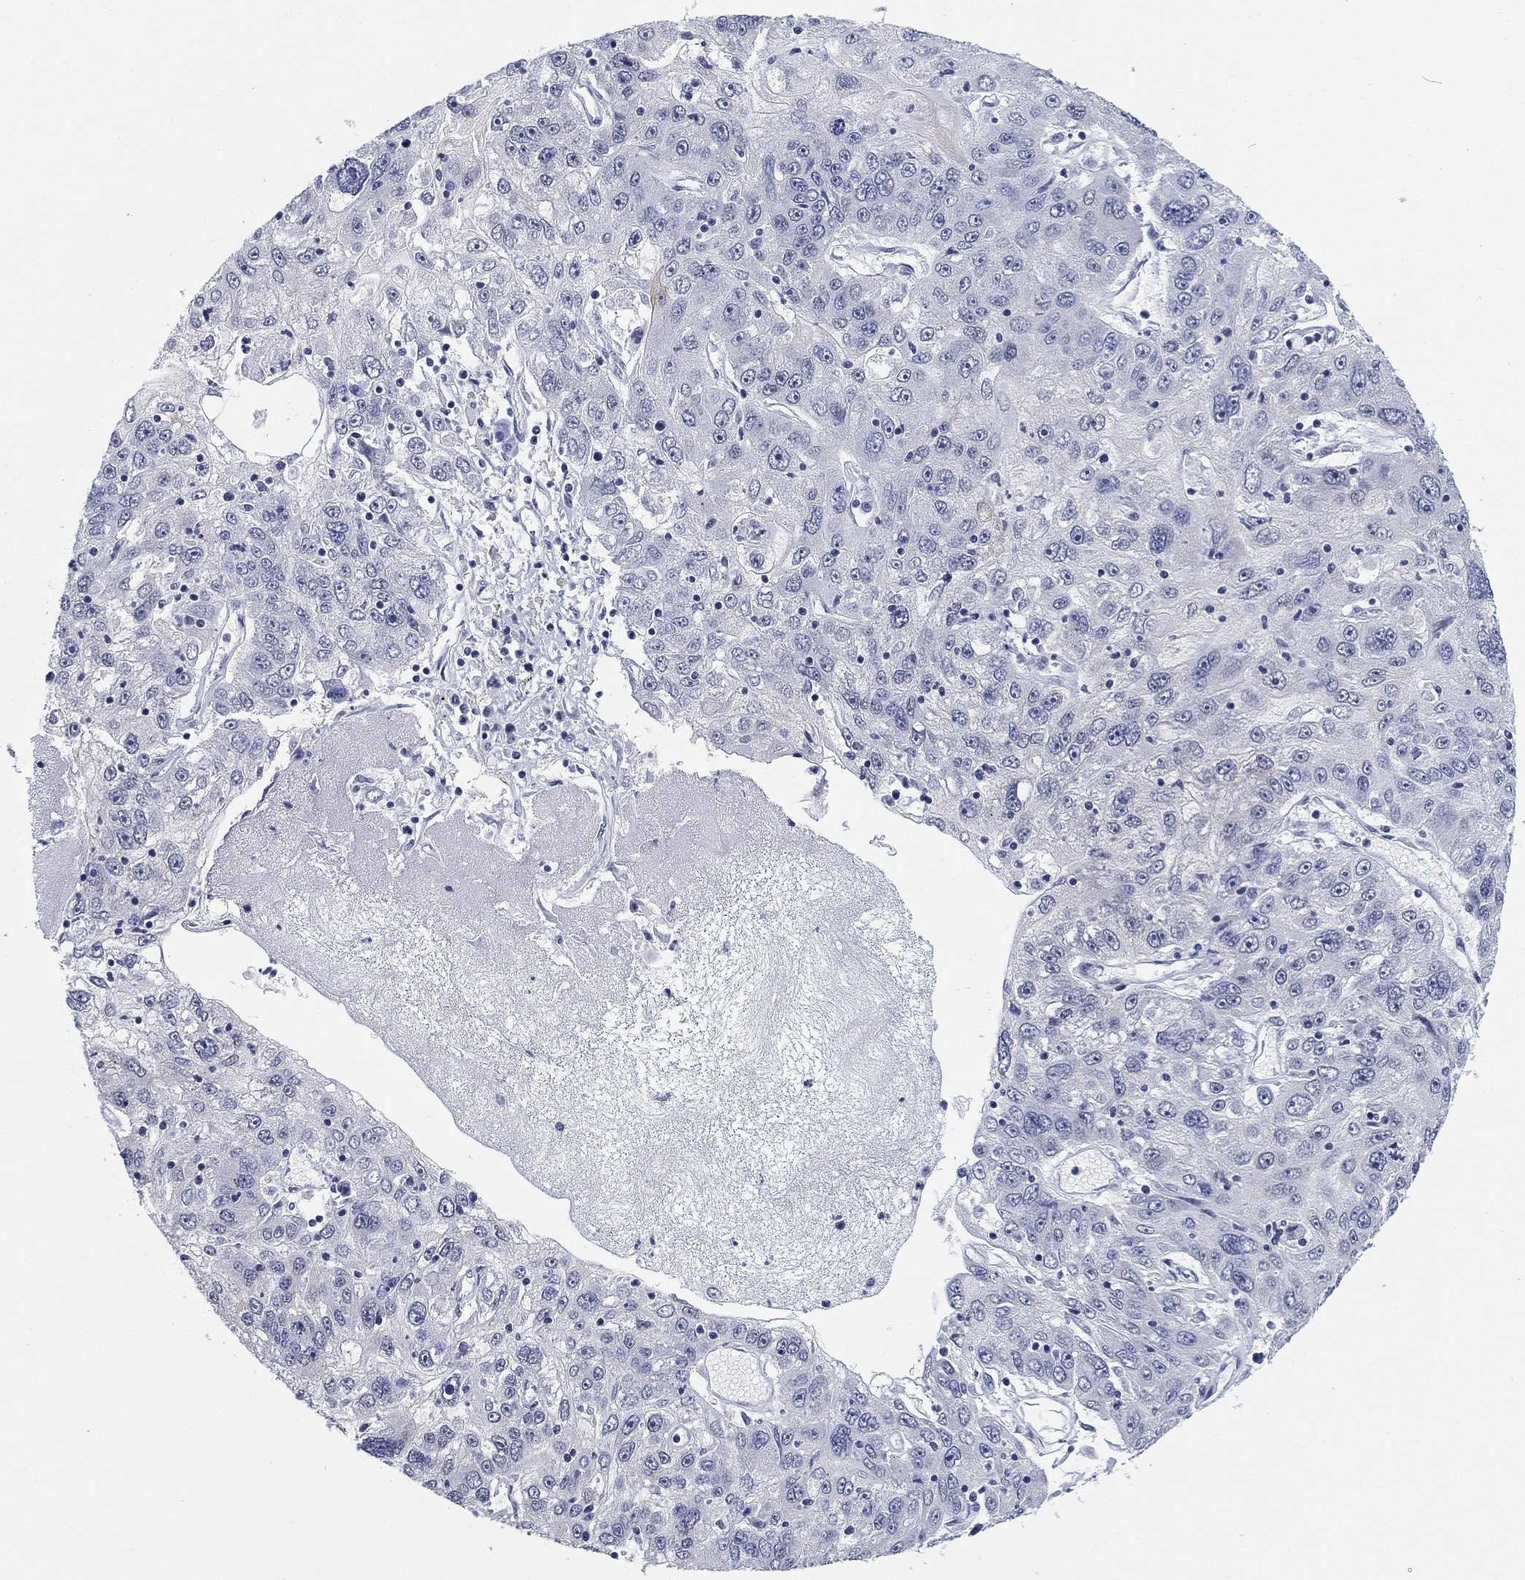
{"staining": {"intensity": "negative", "quantity": "none", "location": "none"}, "tissue": "stomach cancer", "cell_type": "Tumor cells", "image_type": "cancer", "snomed": [{"axis": "morphology", "description": "Adenocarcinoma, NOS"}, {"axis": "topography", "description": "Stomach"}], "caption": "The histopathology image displays no significant staining in tumor cells of stomach cancer.", "gene": "CLUL1", "patient": {"sex": "male", "age": 56}}